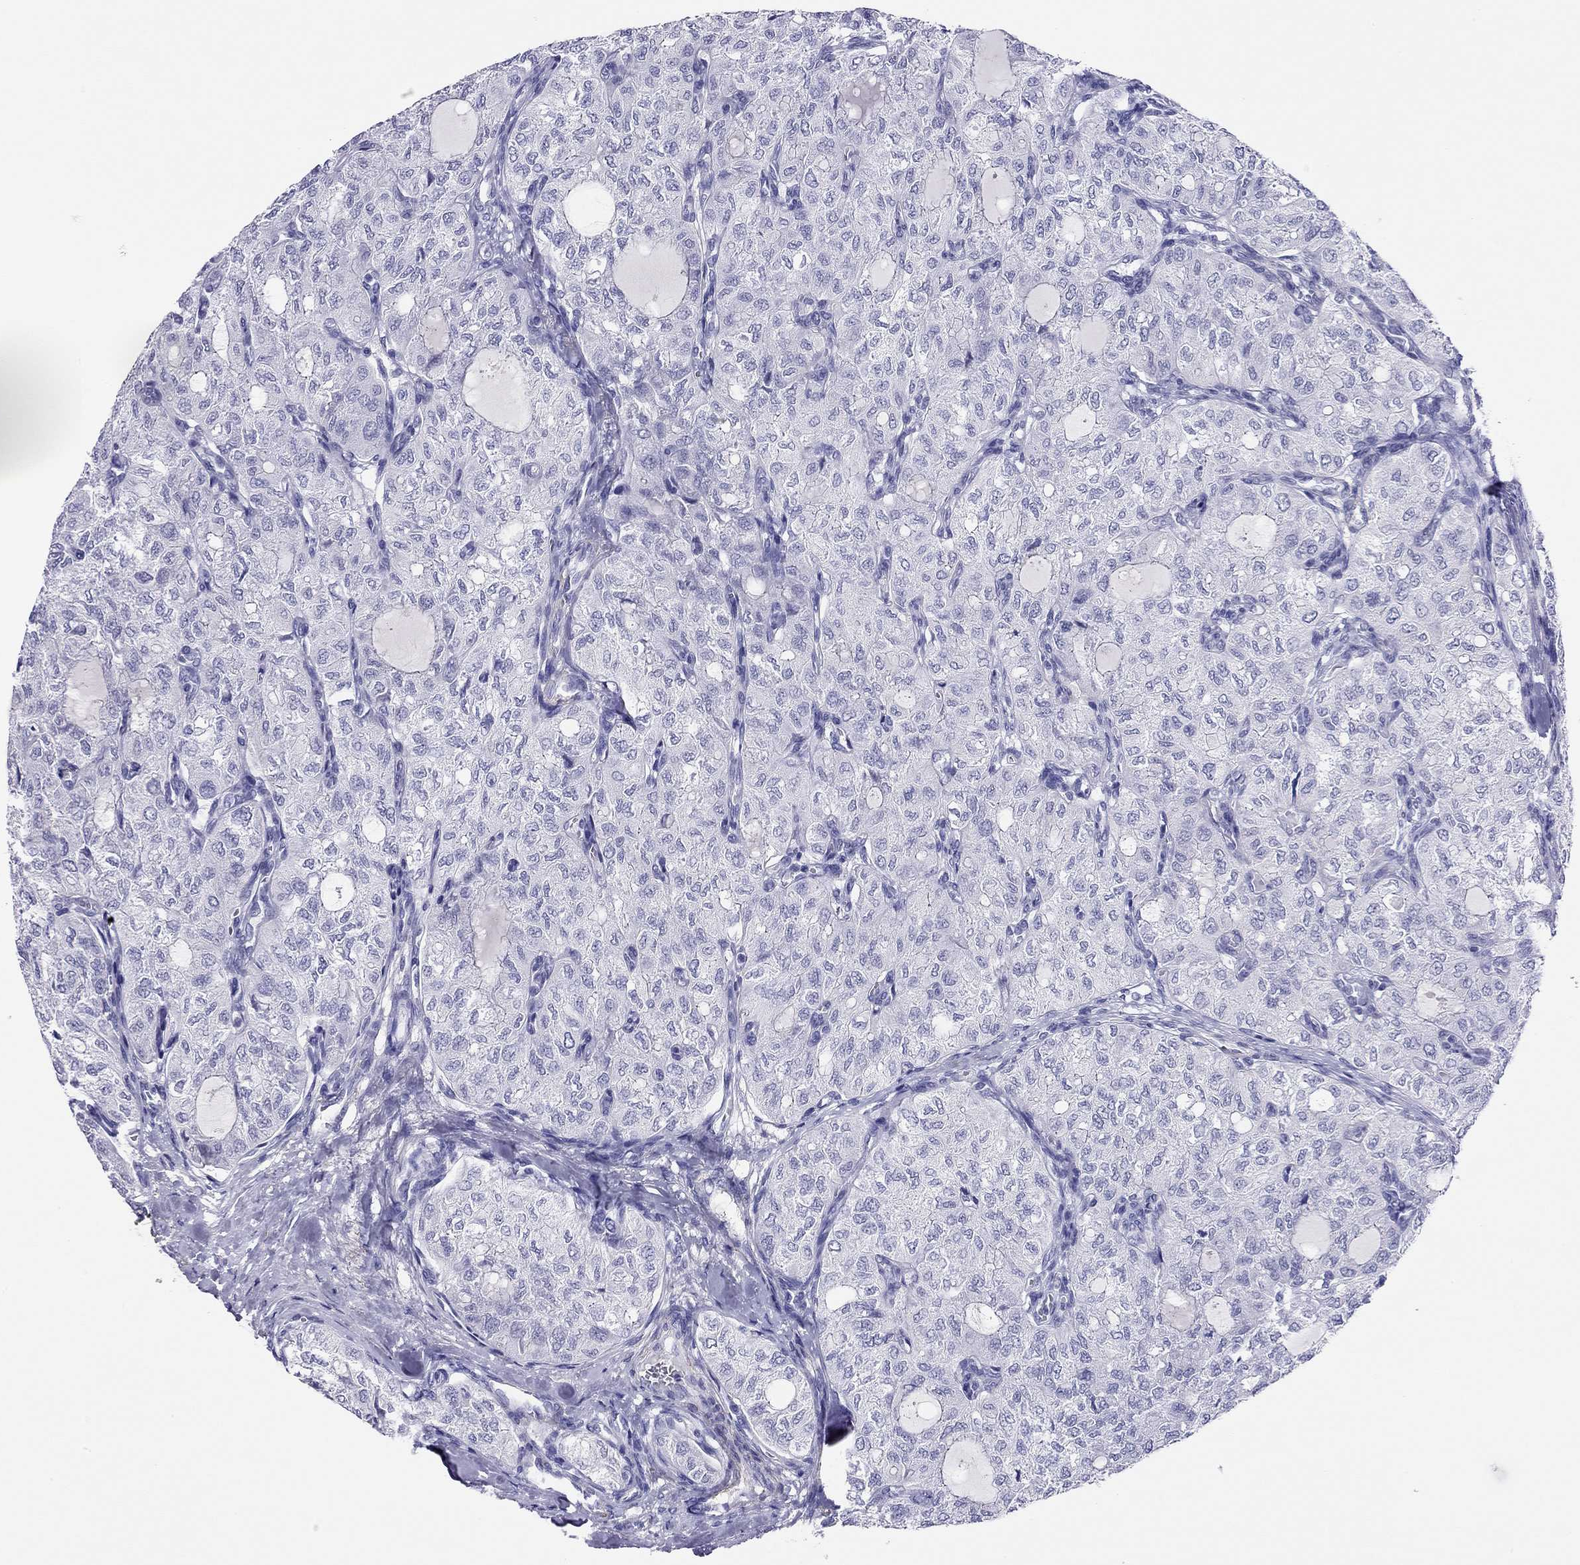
{"staining": {"intensity": "negative", "quantity": "none", "location": "none"}, "tissue": "thyroid cancer", "cell_type": "Tumor cells", "image_type": "cancer", "snomed": [{"axis": "morphology", "description": "Follicular adenoma carcinoma, NOS"}, {"axis": "topography", "description": "Thyroid gland"}], "caption": "IHC of human thyroid follicular adenoma carcinoma demonstrates no expression in tumor cells.", "gene": "MYMX", "patient": {"sex": "male", "age": 75}}